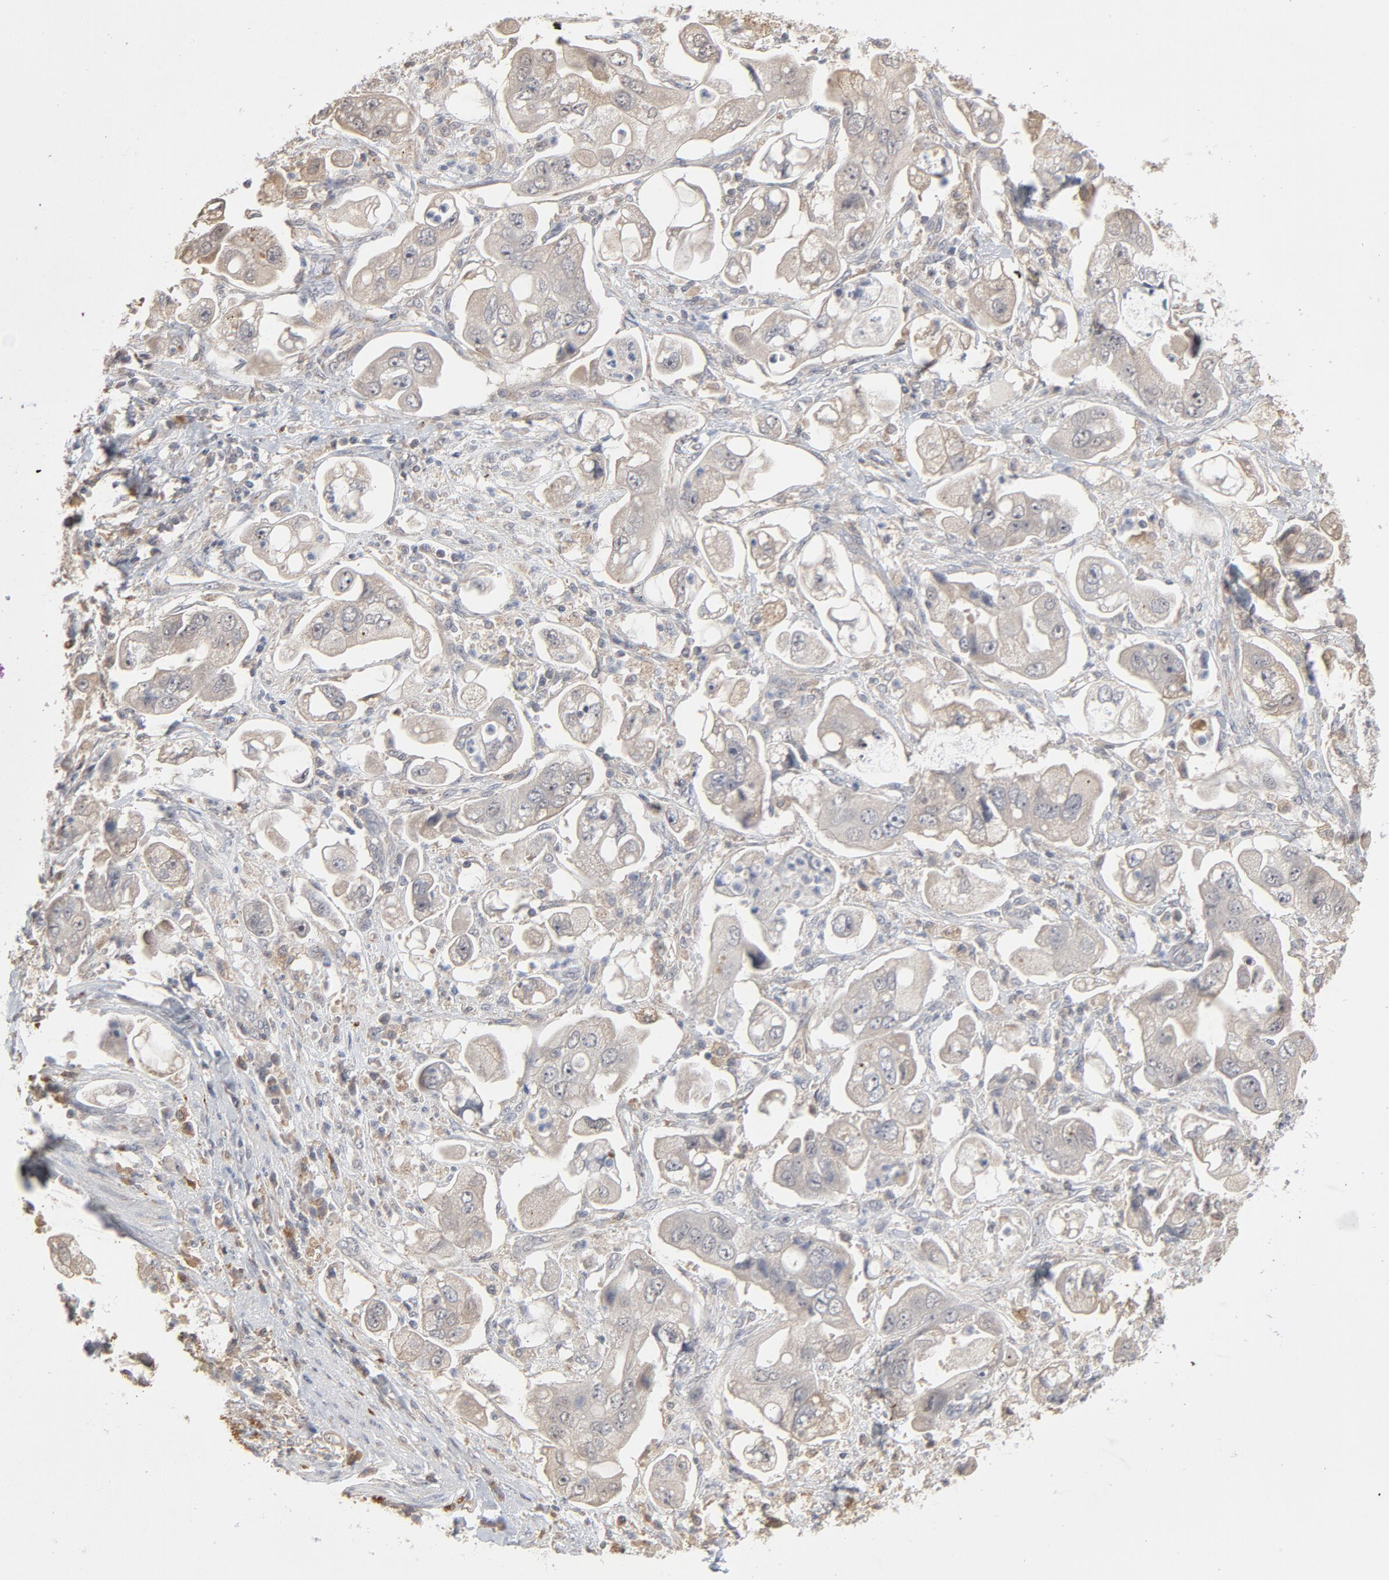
{"staining": {"intensity": "negative", "quantity": "none", "location": "none"}, "tissue": "stomach cancer", "cell_type": "Tumor cells", "image_type": "cancer", "snomed": [{"axis": "morphology", "description": "Adenocarcinoma, NOS"}, {"axis": "topography", "description": "Stomach"}], "caption": "IHC image of human adenocarcinoma (stomach) stained for a protein (brown), which shows no positivity in tumor cells.", "gene": "POMT2", "patient": {"sex": "male", "age": 62}}